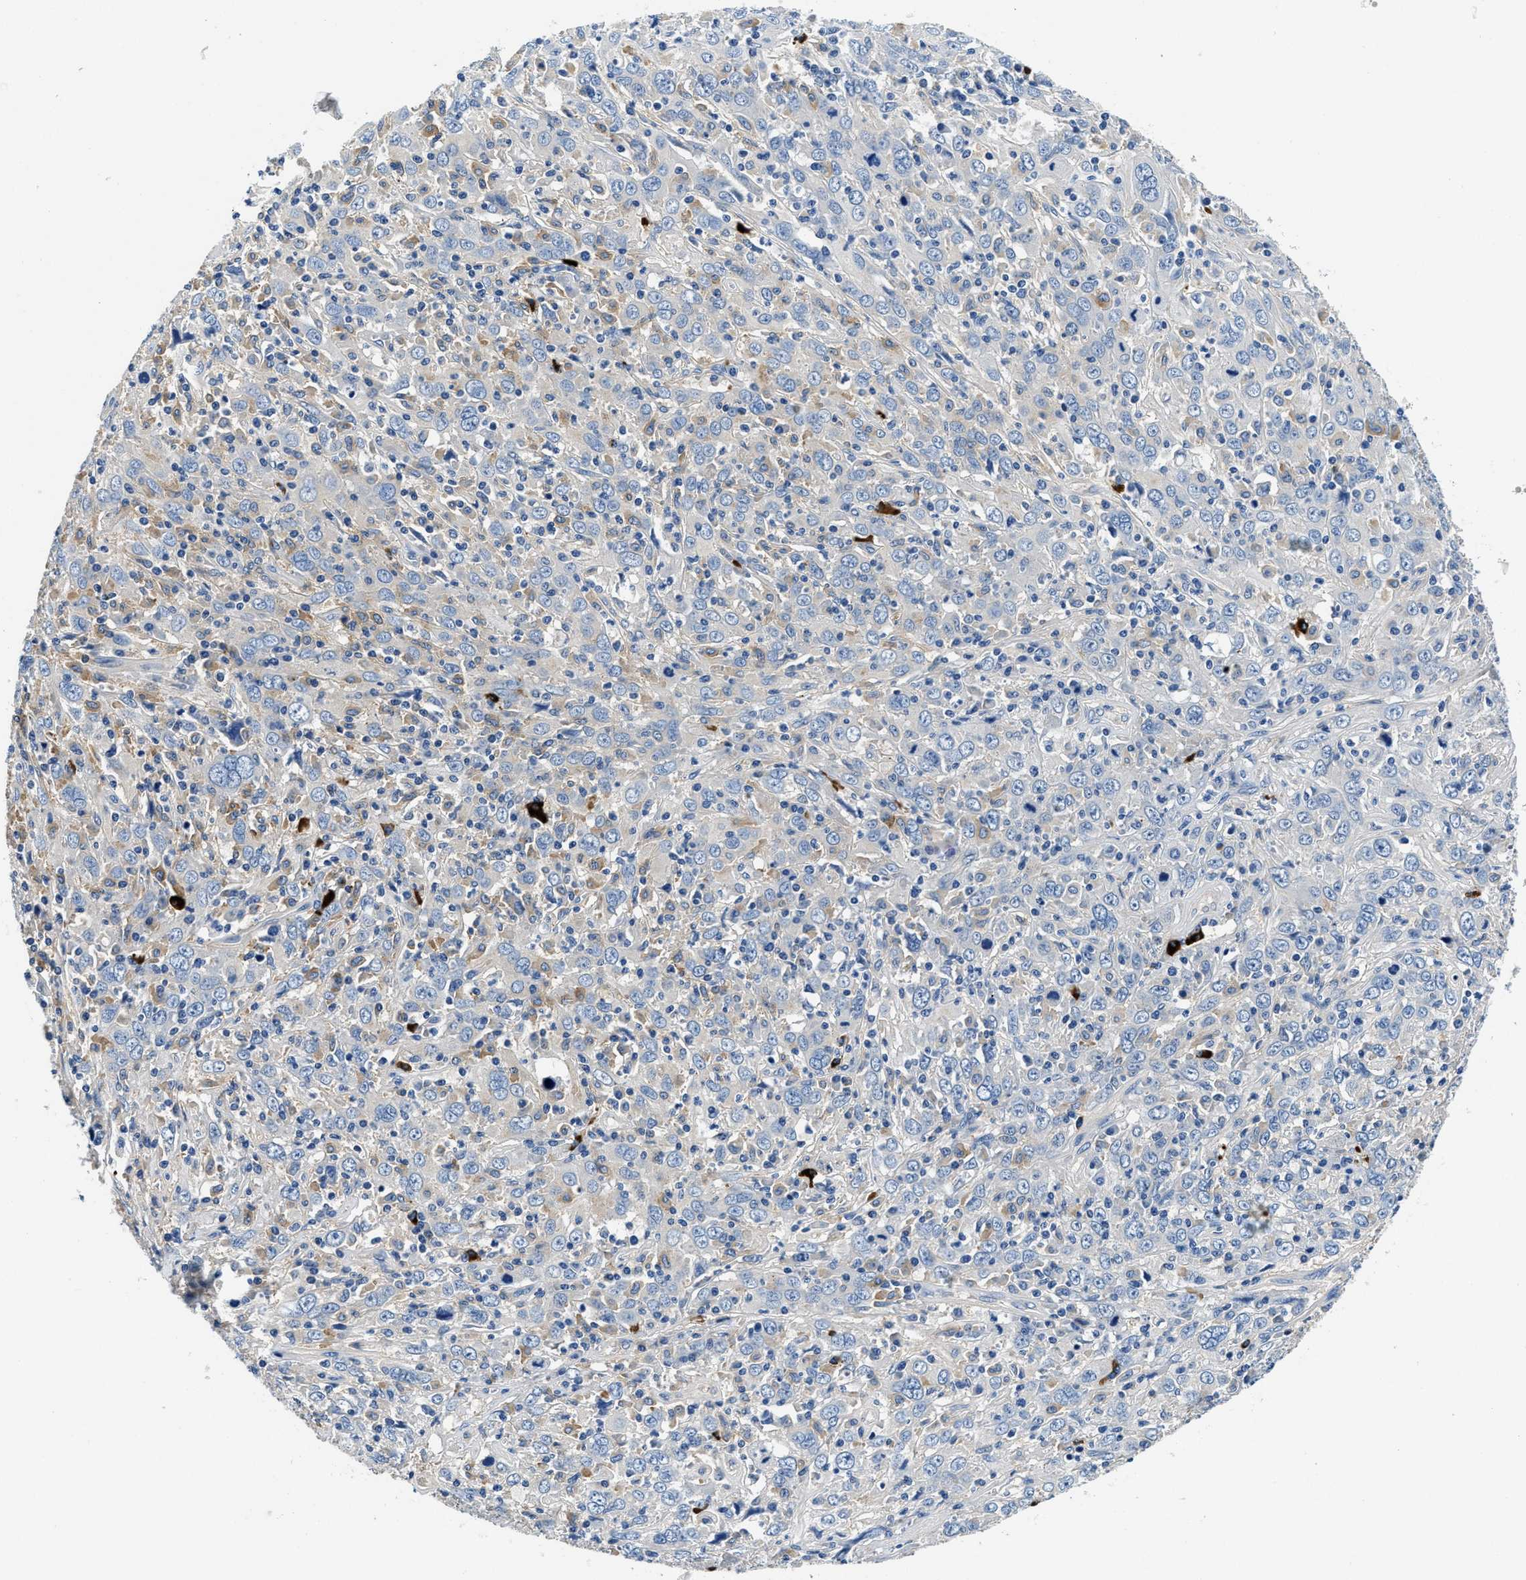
{"staining": {"intensity": "negative", "quantity": "none", "location": "none"}, "tissue": "cervical cancer", "cell_type": "Tumor cells", "image_type": "cancer", "snomed": [{"axis": "morphology", "description": "Squamous cell carcinoma, NOS"}, {"axis": "topography", "description": "Cervix"}], "caption": "Micrograph shows no protein positivity in tumor cells of cervical squamous cell carcinoma tissue.", "gene": "ZFAND3", "patient": {"sex": "female", "age": 46}}